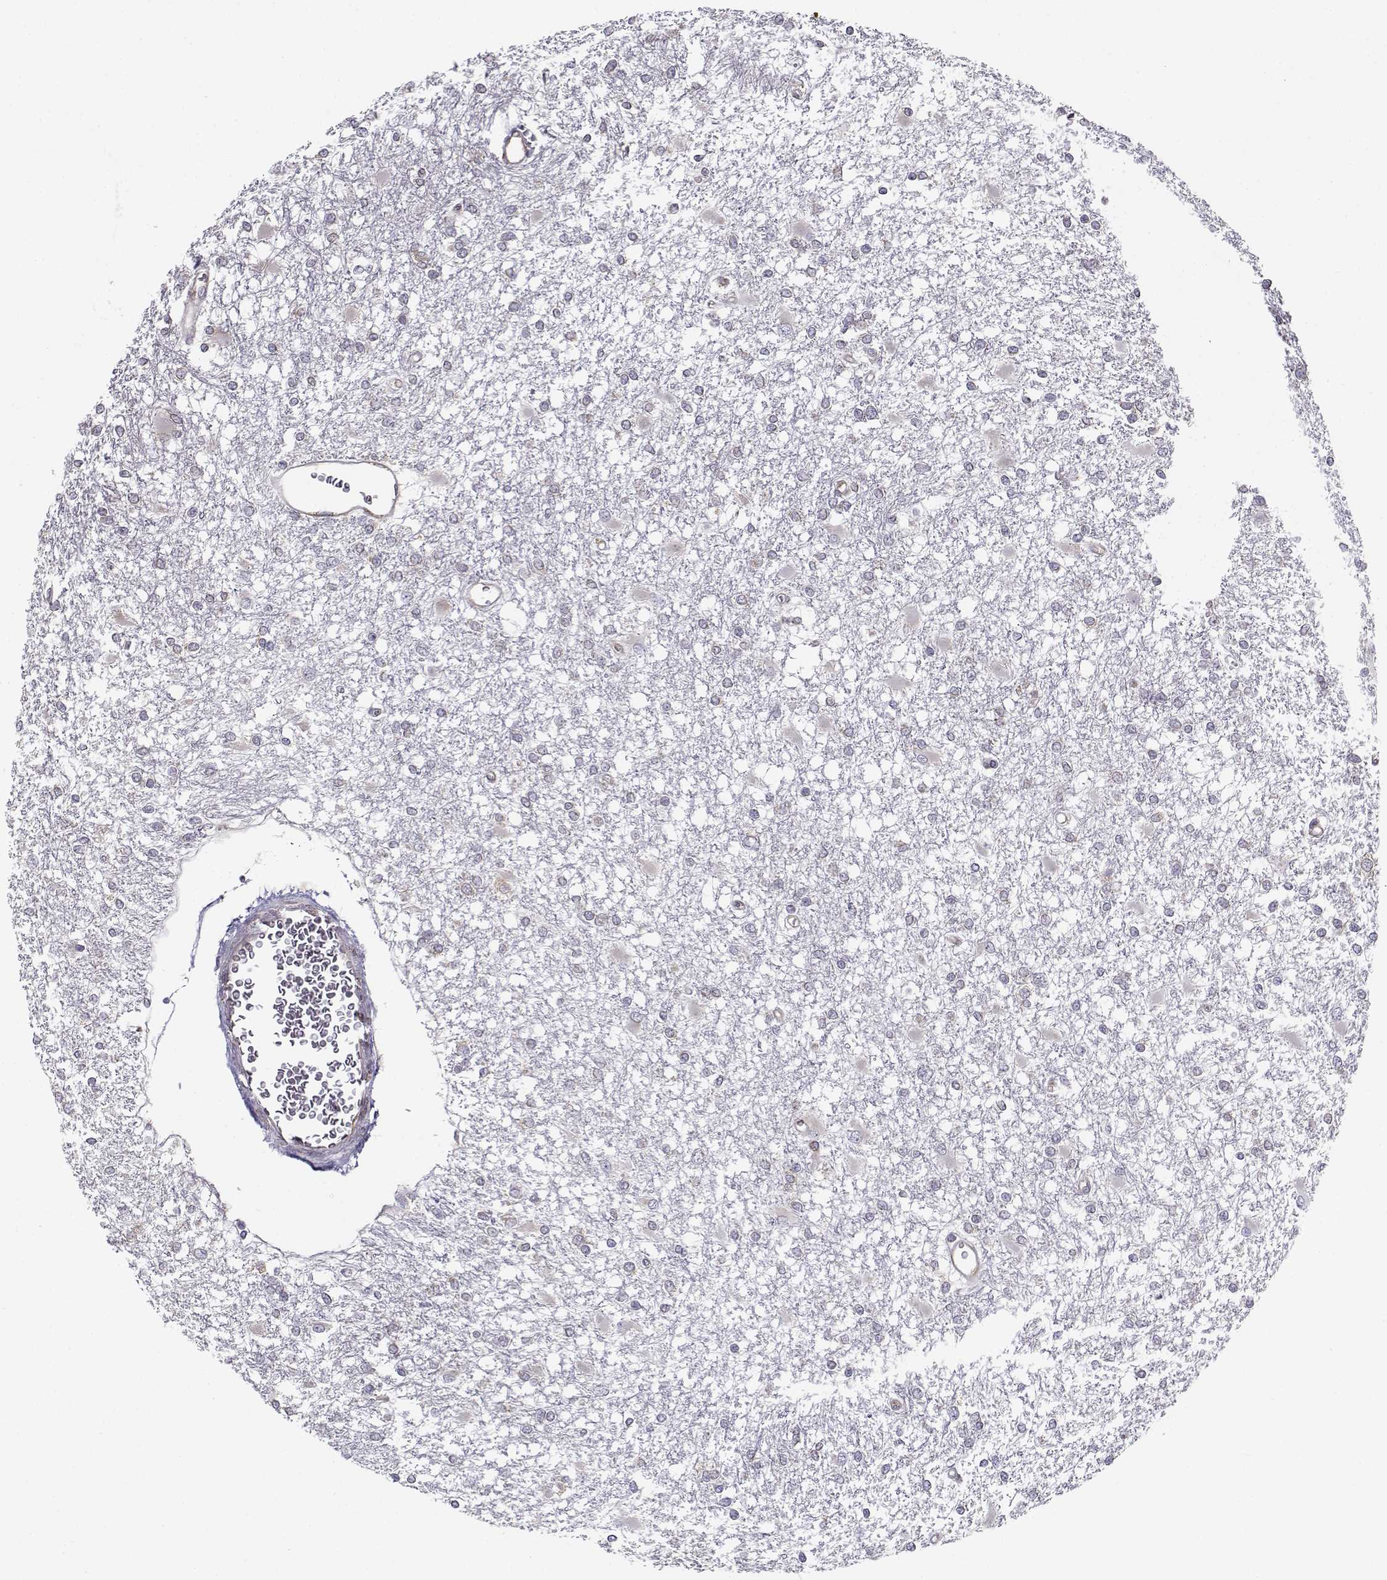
{"staining": {"intensity": "negative", "quantity": "none", "location": "none"}, "tissue": "glioma", "cell_type": "Tumor cells", "image_type": "cancer", "snomed": [{"axis": "morphology", "description": "Glioma, malignant, High grade"}, {"axis": "topography", "description": "Cerebral cortex"}], "caption": "Immunohistochemical staining of glioma demonstrates no significant staining in tumor cells.", "gene": "BEND6", "patient": {"sex": "male", "age": 79}}